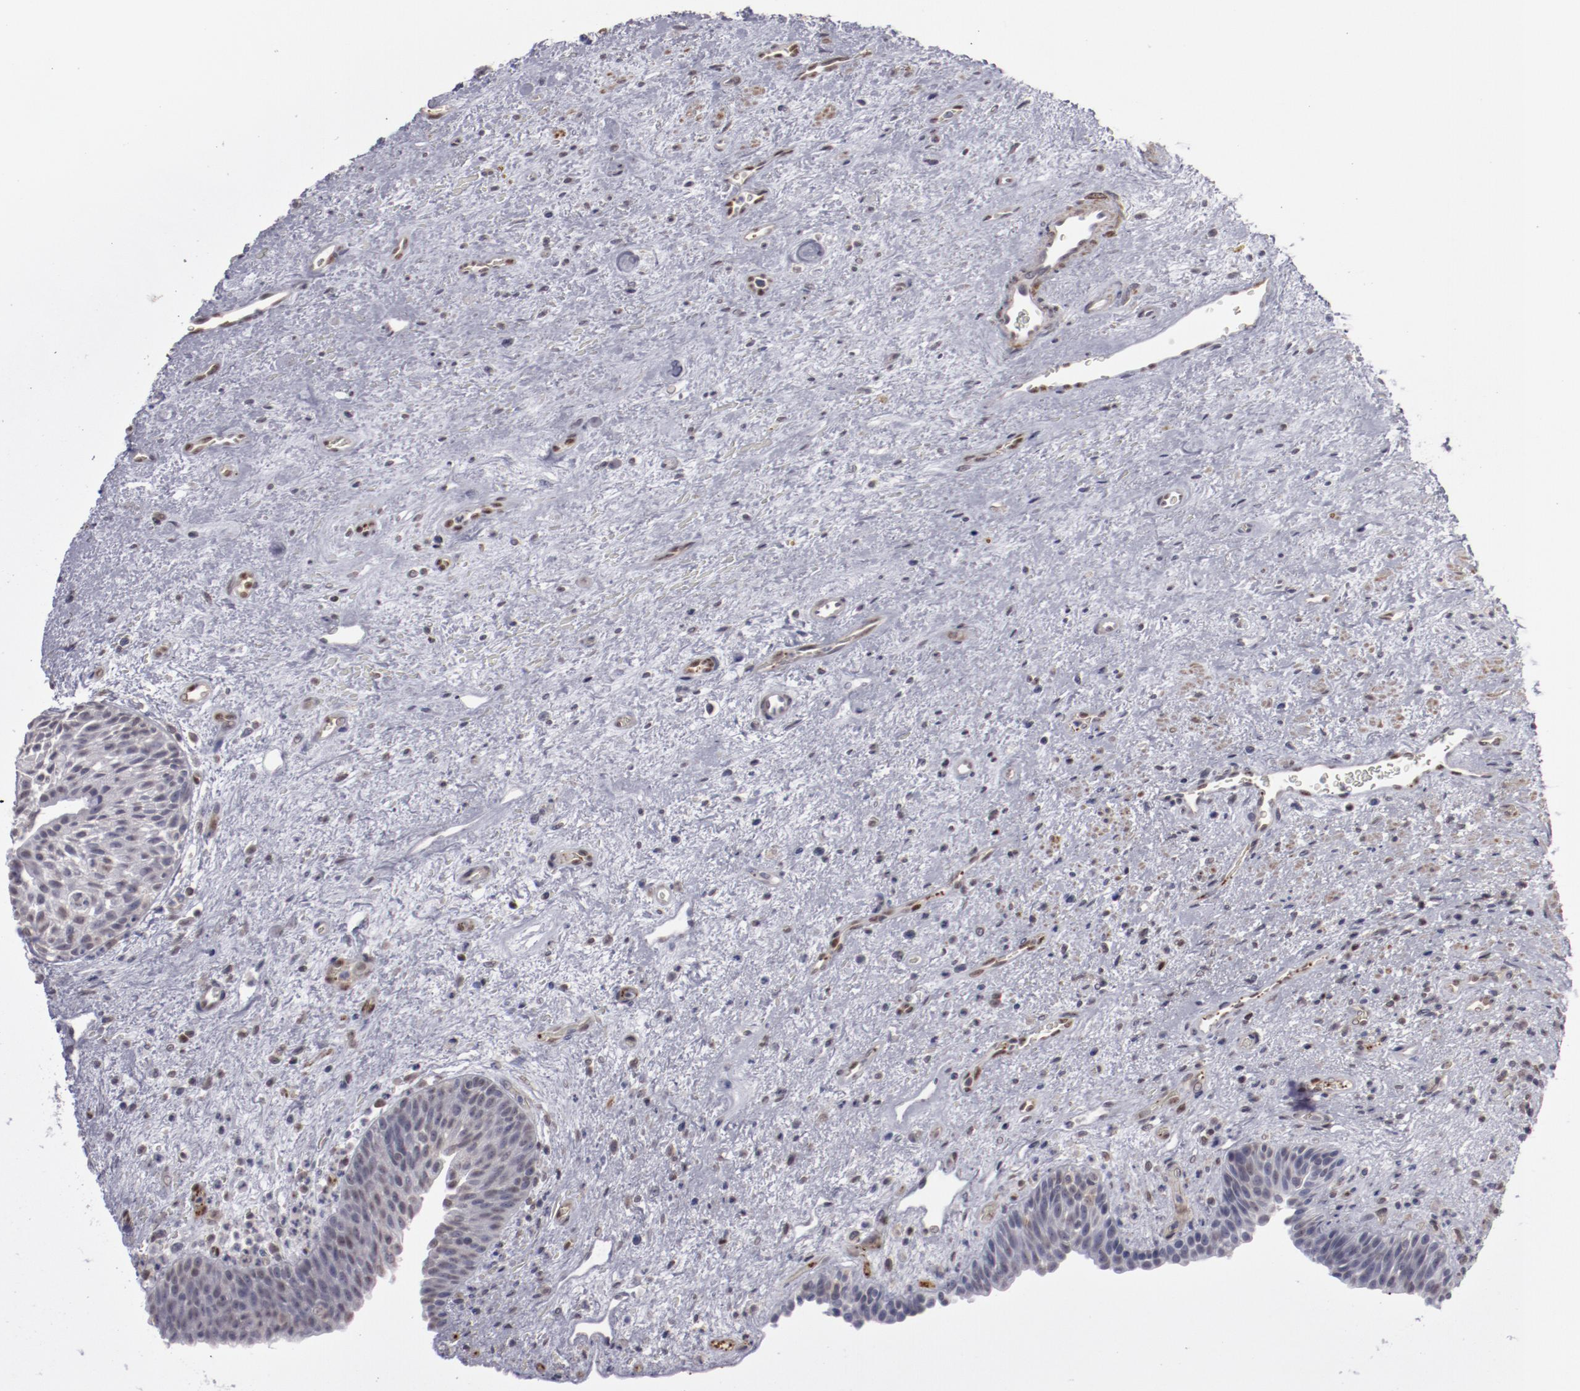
{"staining": {"intensity": "negative", "quantity": "none", "location": "none"}, "tissue": "urinary bladder", "cell_type": "Urothelial cells", "image_type": "normal", "snomed": [{"axis": "morphology", "description": "Normal tissue, NOS"}, {"axis": "topography", "description": "Urinary bladder"}], "caption": "IHC image of benign urinary bladder: human urinary bladder stained with DAB exhibits no significant protein positivity in urothelial cells.", "gene": "LEF1", "patient": {"sex": "male", "age": 48}}